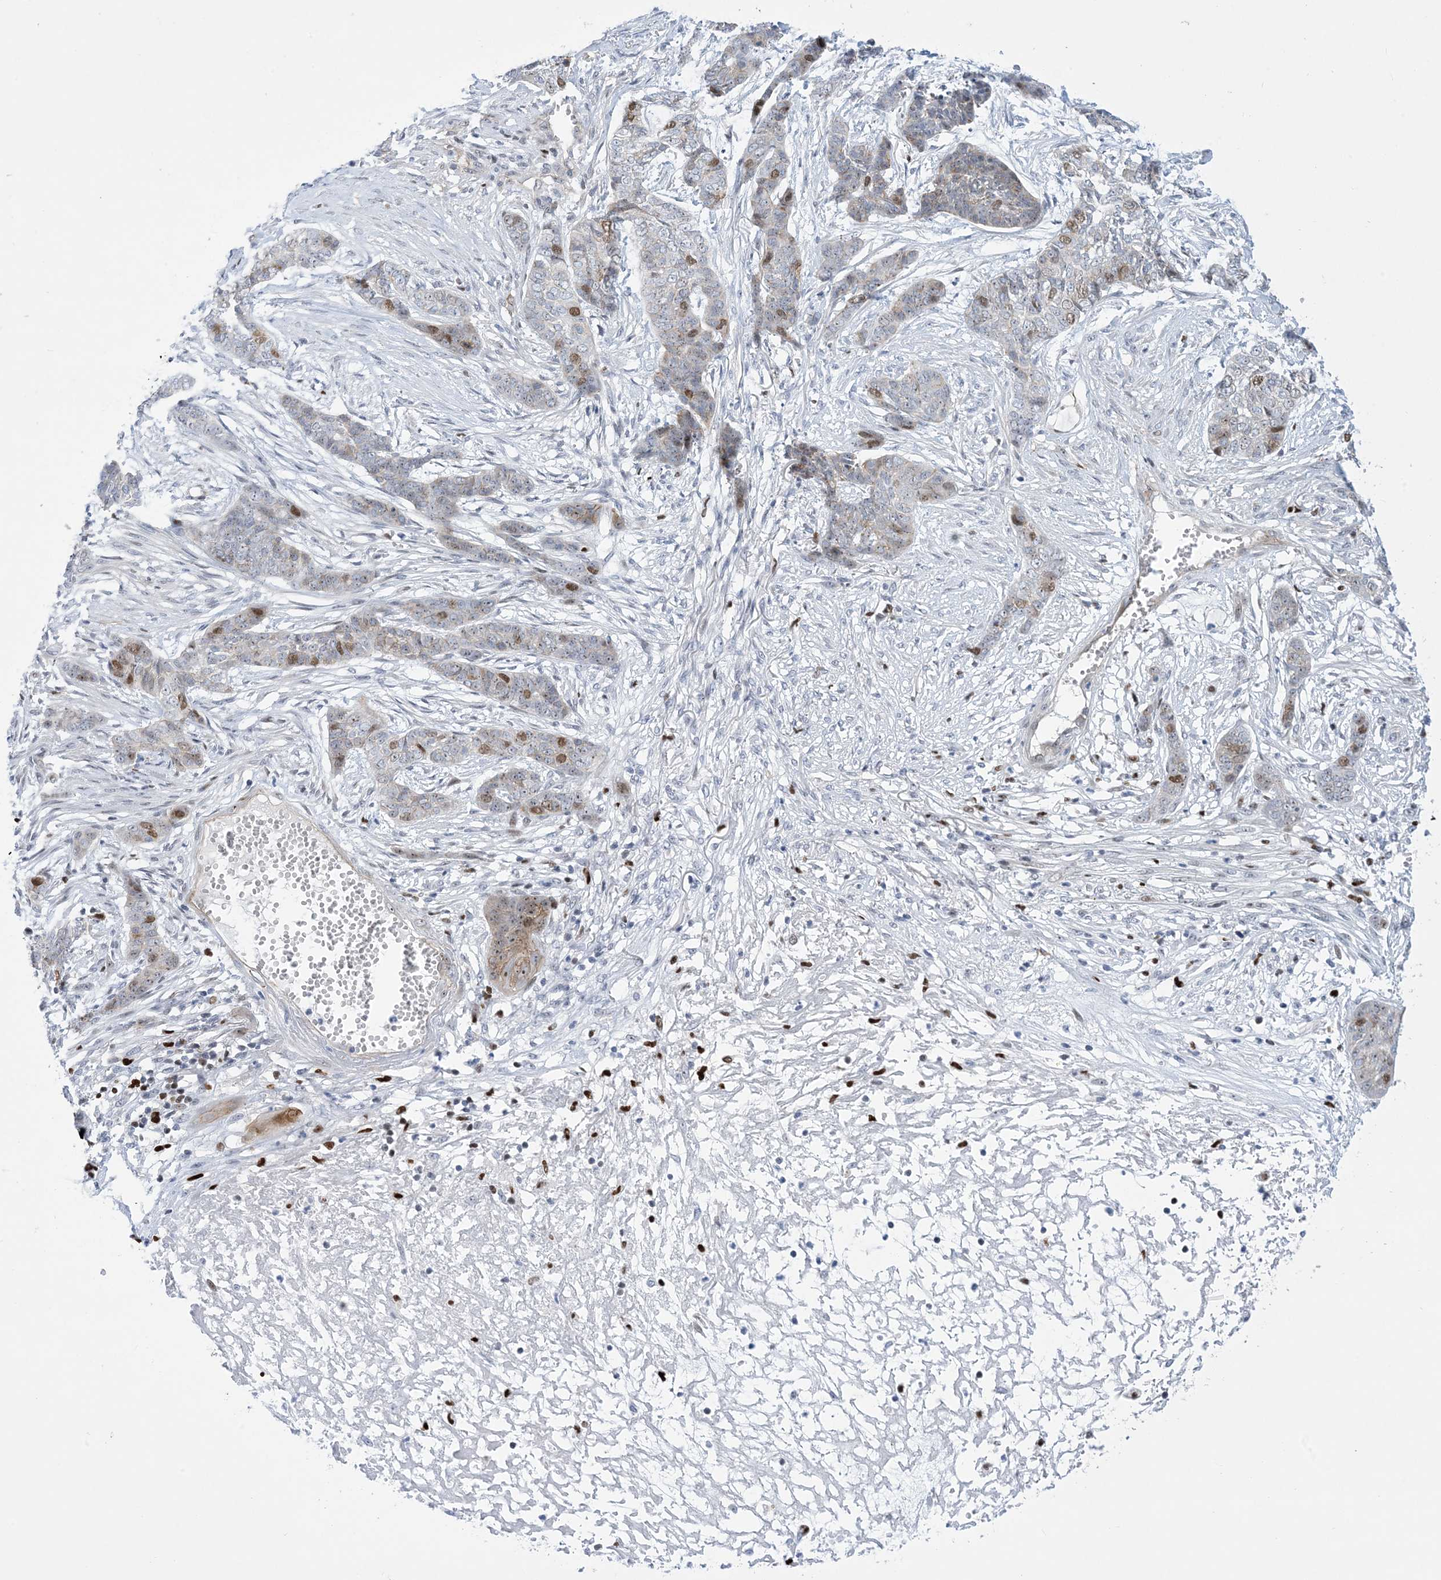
{"staining": {"intensity": "moderate", "quantity": "<25%", "location": "nuclear"}, "tissue": "skin cancer", "cell_type": "Tumor cells", "image_type": "cancer", "snomed": [{"axis": "morphology", "description": "Basal cell carcinoma"}, {"axis": "topography", "description": "Skin"}], "caption": "Protein expression analysis of skin basal cell carcinoma reveals moderate nuclear expression in about <25% of tumor cells.", "gene": "MARS2", "patient": {"sex": "female", "age": 64}}